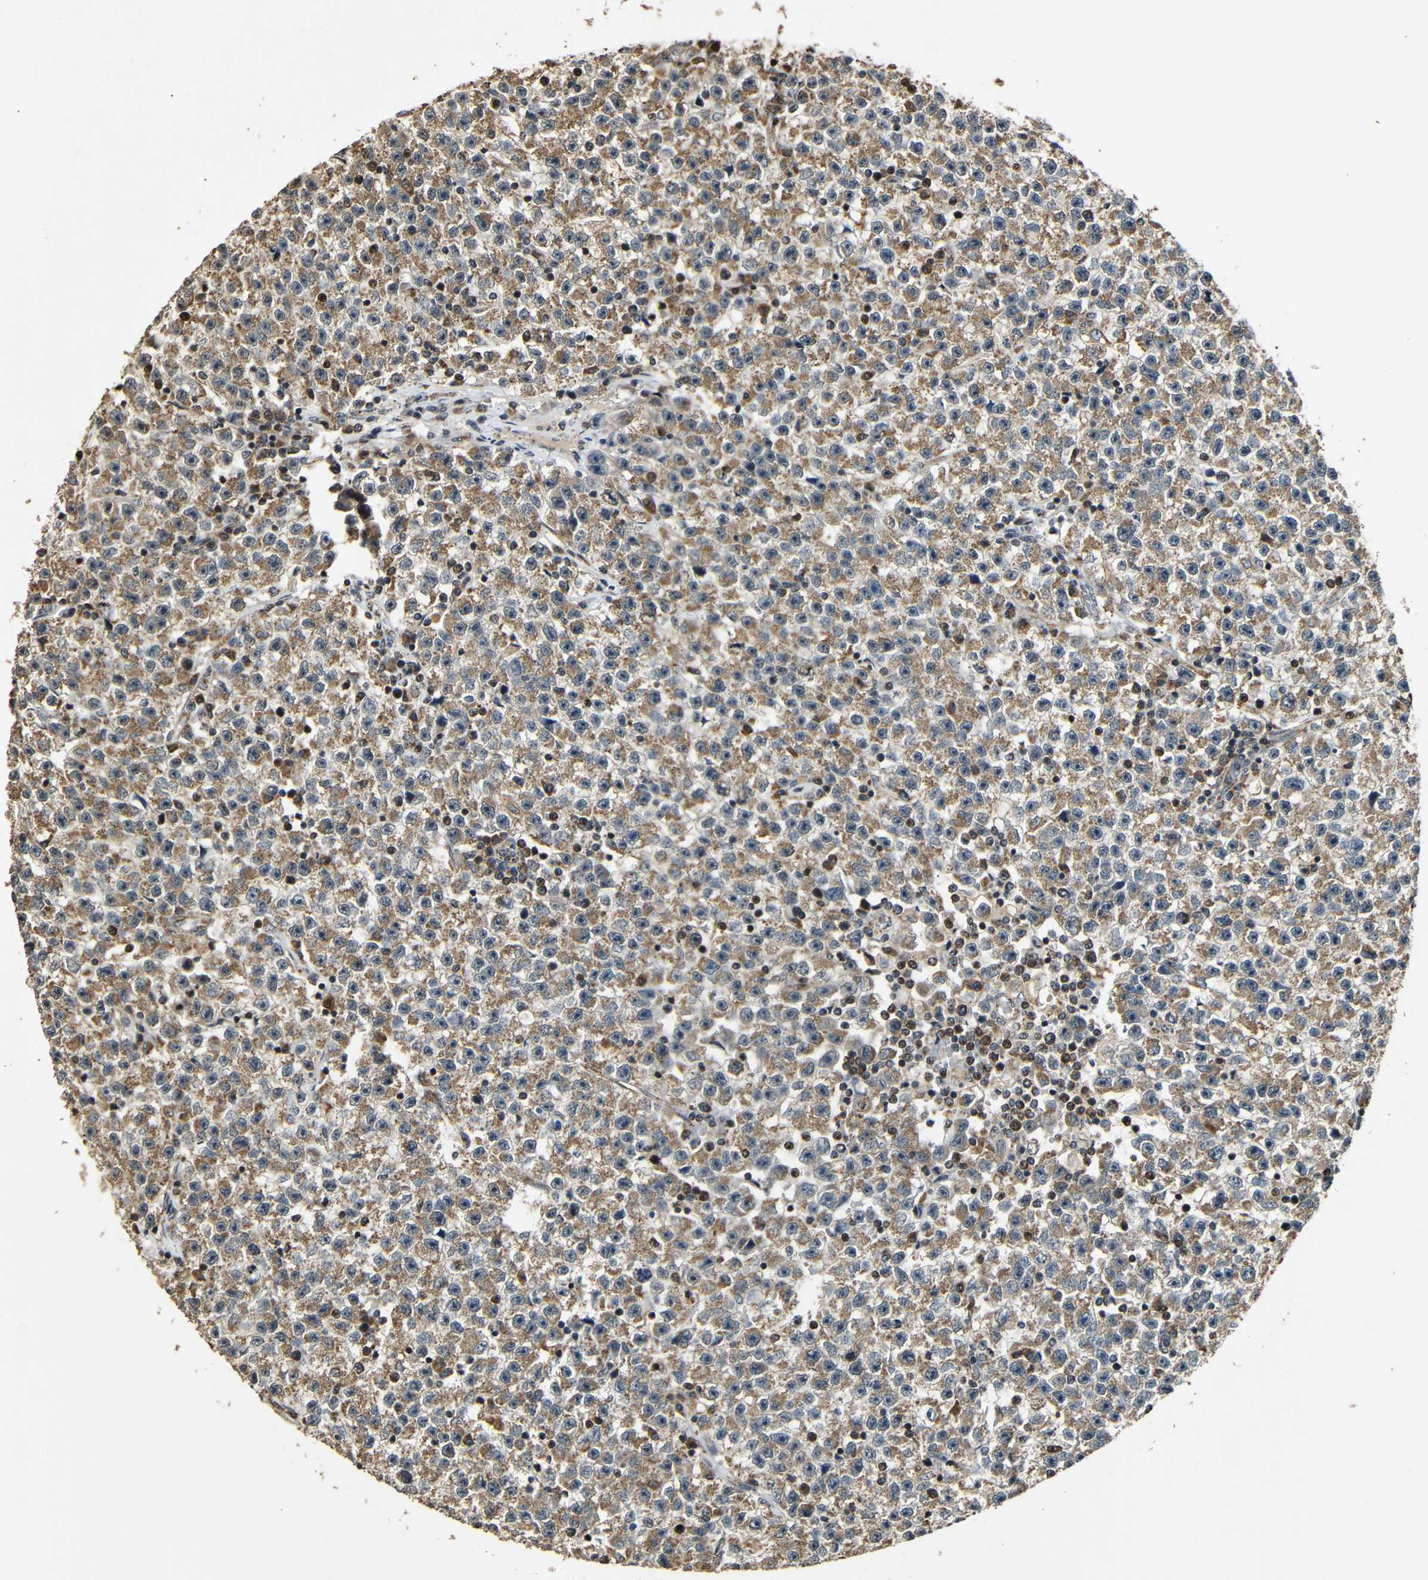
{"staining": {"intensity": "moderate", "quantity": ">75%", "location": "cytoplasmic/membranous"}, "tissue": "testis cancer", "cell_type": "Tumor cells", "image_type": "cancer", "snomed": [{"axis": "morphology", "description": "Seminoma, NOS"}, {"axis": "topography", "description": "Testis"}], "caption": "Seminoma (testis) stained for a protein (brown) reveals moderate cytoplasmic/membranous positive staining in about >75% of tumor cells.", "gene": "KAZALD1", "patient": {"sex": "male", "age": 22}}